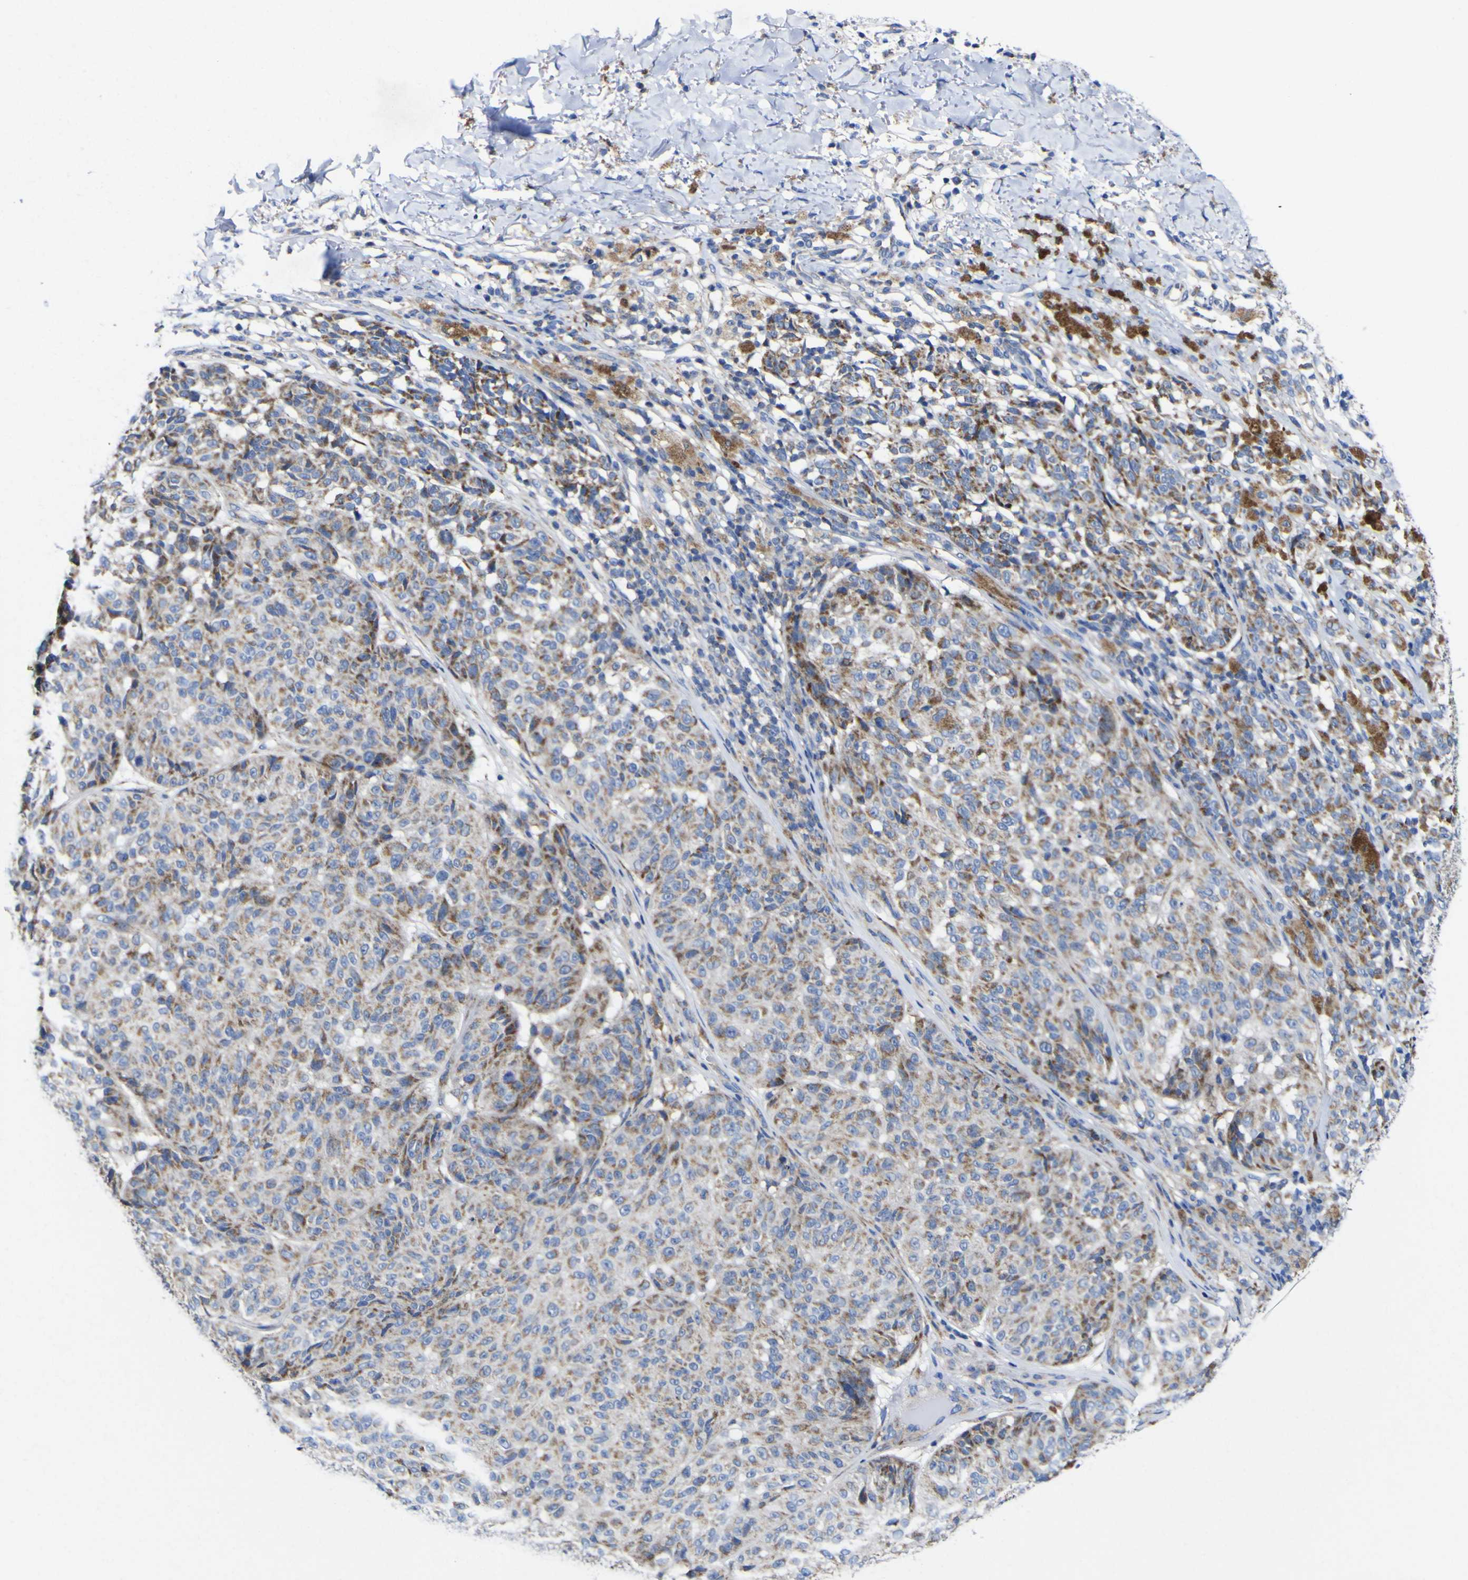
{"staining": {"intensity": "moderate", "quantity": ">75%", "location": "cytoplasmic/membranous"}, "tissue": "melanoma", "cell_type": "Tumor cells", "image_type": "cancer", "snomed": [{"axis": "morphology", "description": "Malignant melanoma, NOS"}, {"axis": "topography", "description": "Skin"}], "caption": "Melanoma tissue exhibits moderate cytoplasmic/membranous expression in about >75% of tumor cells, visualized by immunohistochemistry.", "gene": "CCDC90B", "patient": {"sex": "female", "age": 46}}